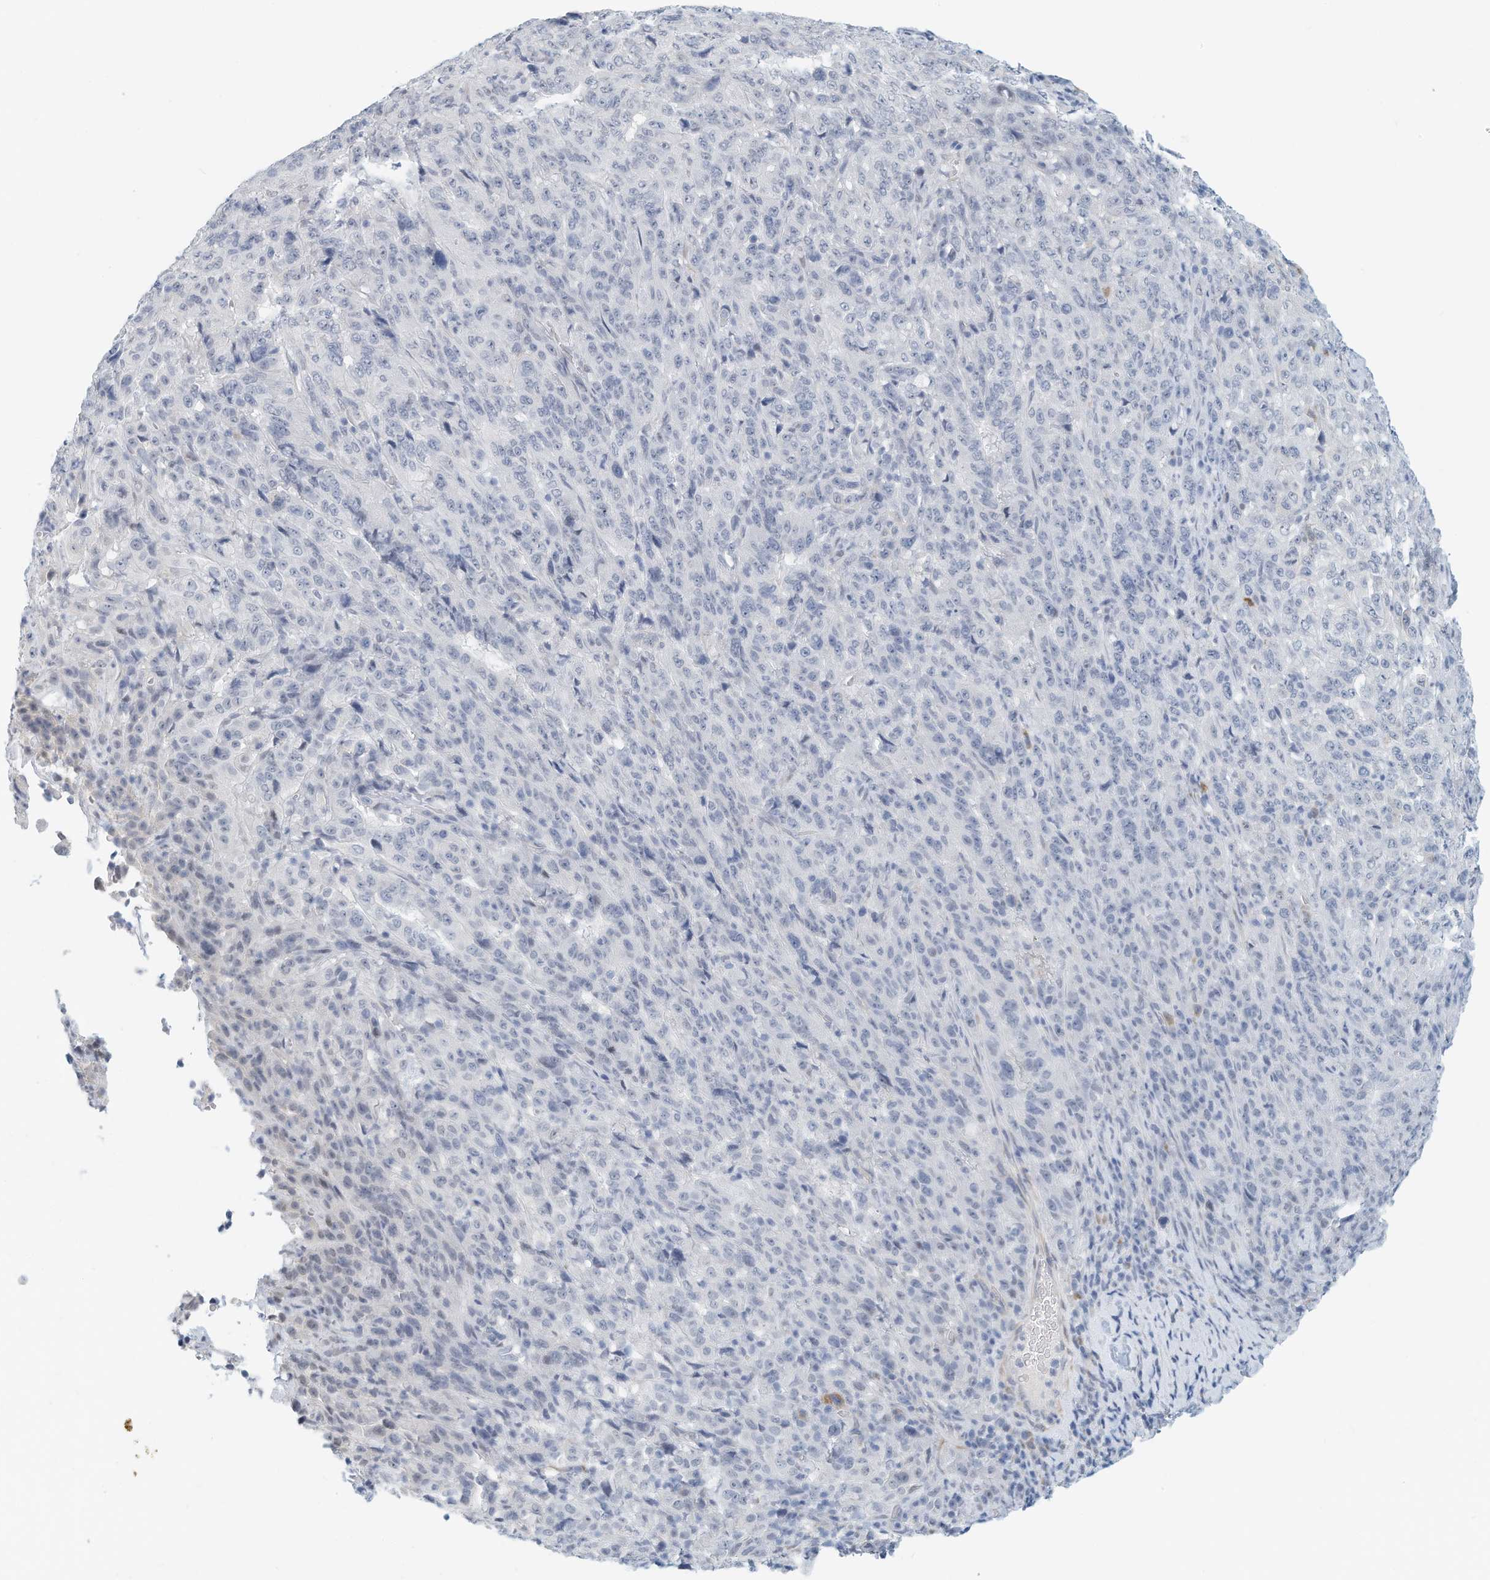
{"staining": {"intensity": "negative", "quantity": "none", "location": "none"}, "tissue": "pancreatic cancer", "cell_type": "Tumor cells", "image_type": "cancer", "snomed": [{"axis": "morphology", "description": "Adenocarcinoma, NOS"}, {"axis": "topography", "description": "Pancreas"}], "caption": "Immunohistochemical staining of human pancreatic adenocarcinoma displays no significant staining in tumor cells.", "gene": "ARHGAP28", "patient": {"sex": "male", "age": 63}}